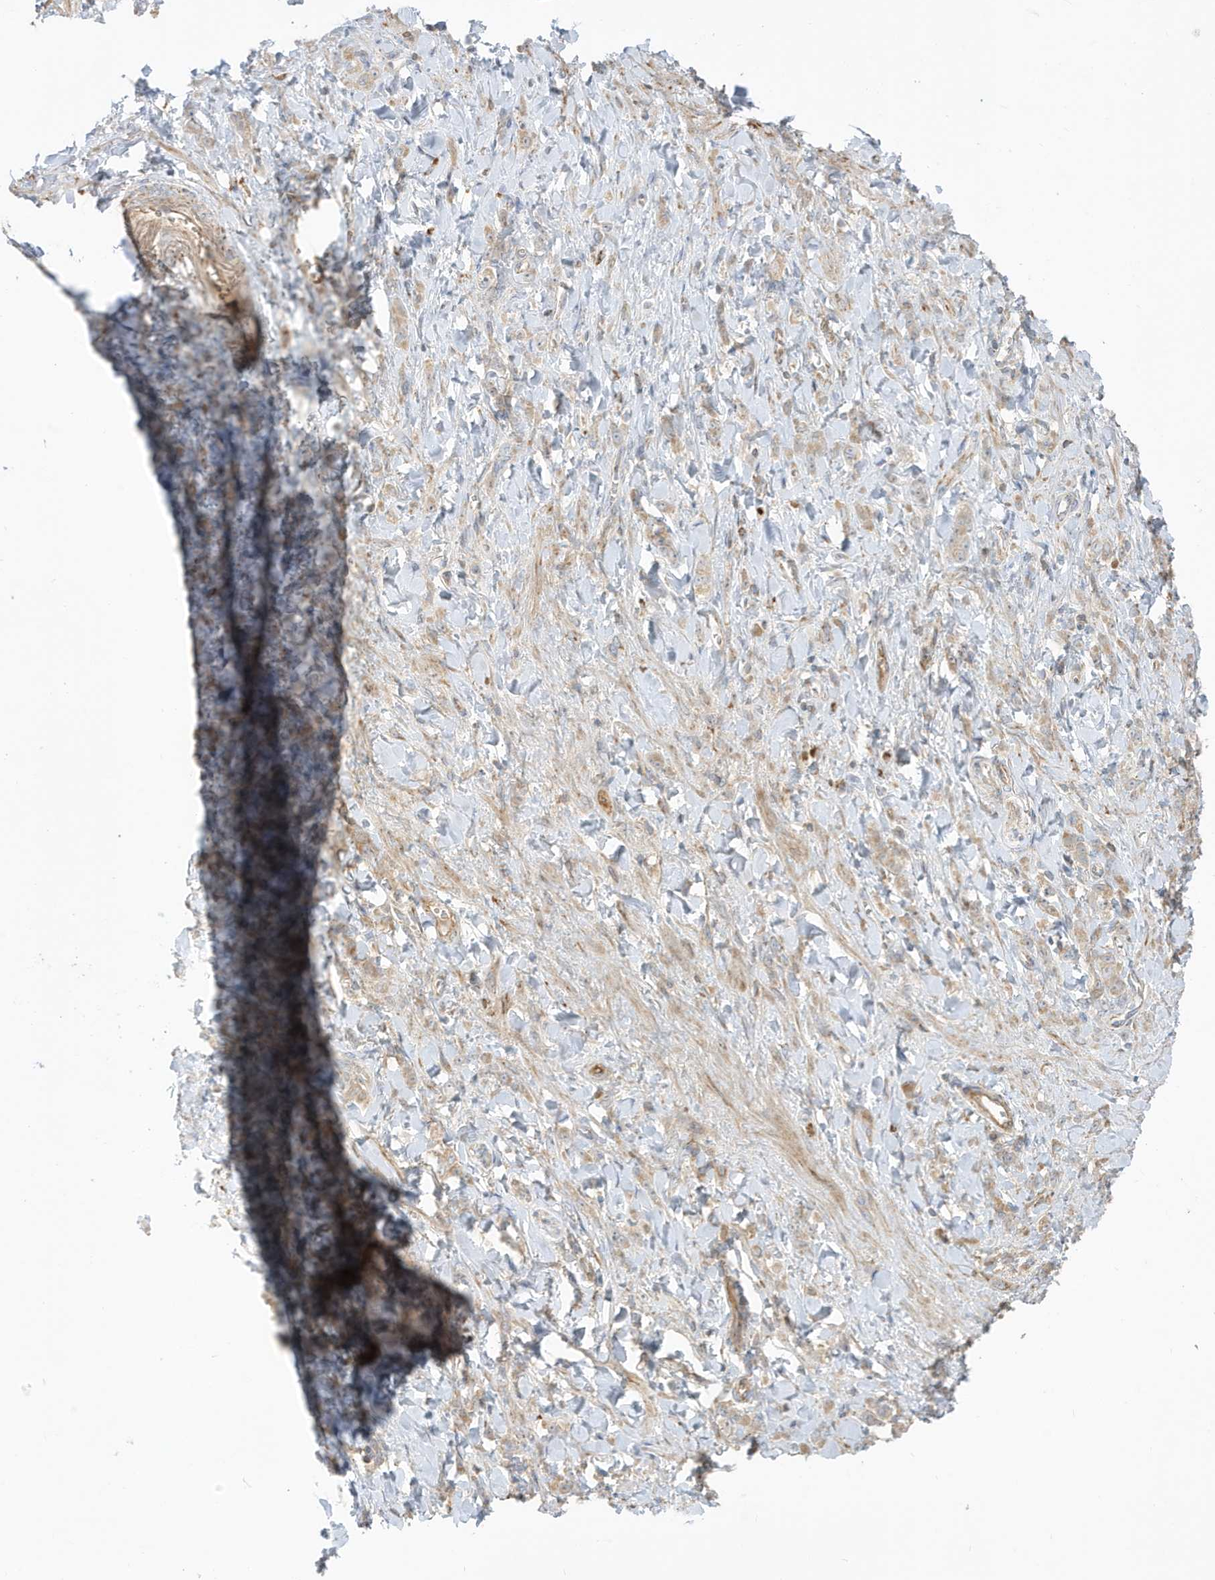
{"staining": {"intensity": "negative", "quantity": "none", "location": "none"}, "tissue": "stomach cancer", "cell_type": "Tumor cells", "image_type": "cancer", "snomed": [{"axis": "morphology", "description": "Normal tissue, NOS"}, {"axis": "morphology", "description": "Adenocarcinoma, NOS"}, {"axis": "topography", "description": "Stomach"}], "caption": "This histopathology image is of stomach cancer stained with immunohistochemistry to label a protein in brown with the nuclei are counter-stained blue. There is no staining in tumor cells.", "gene": "IFT57", "patient": {"sex": "male", "age": 82}}